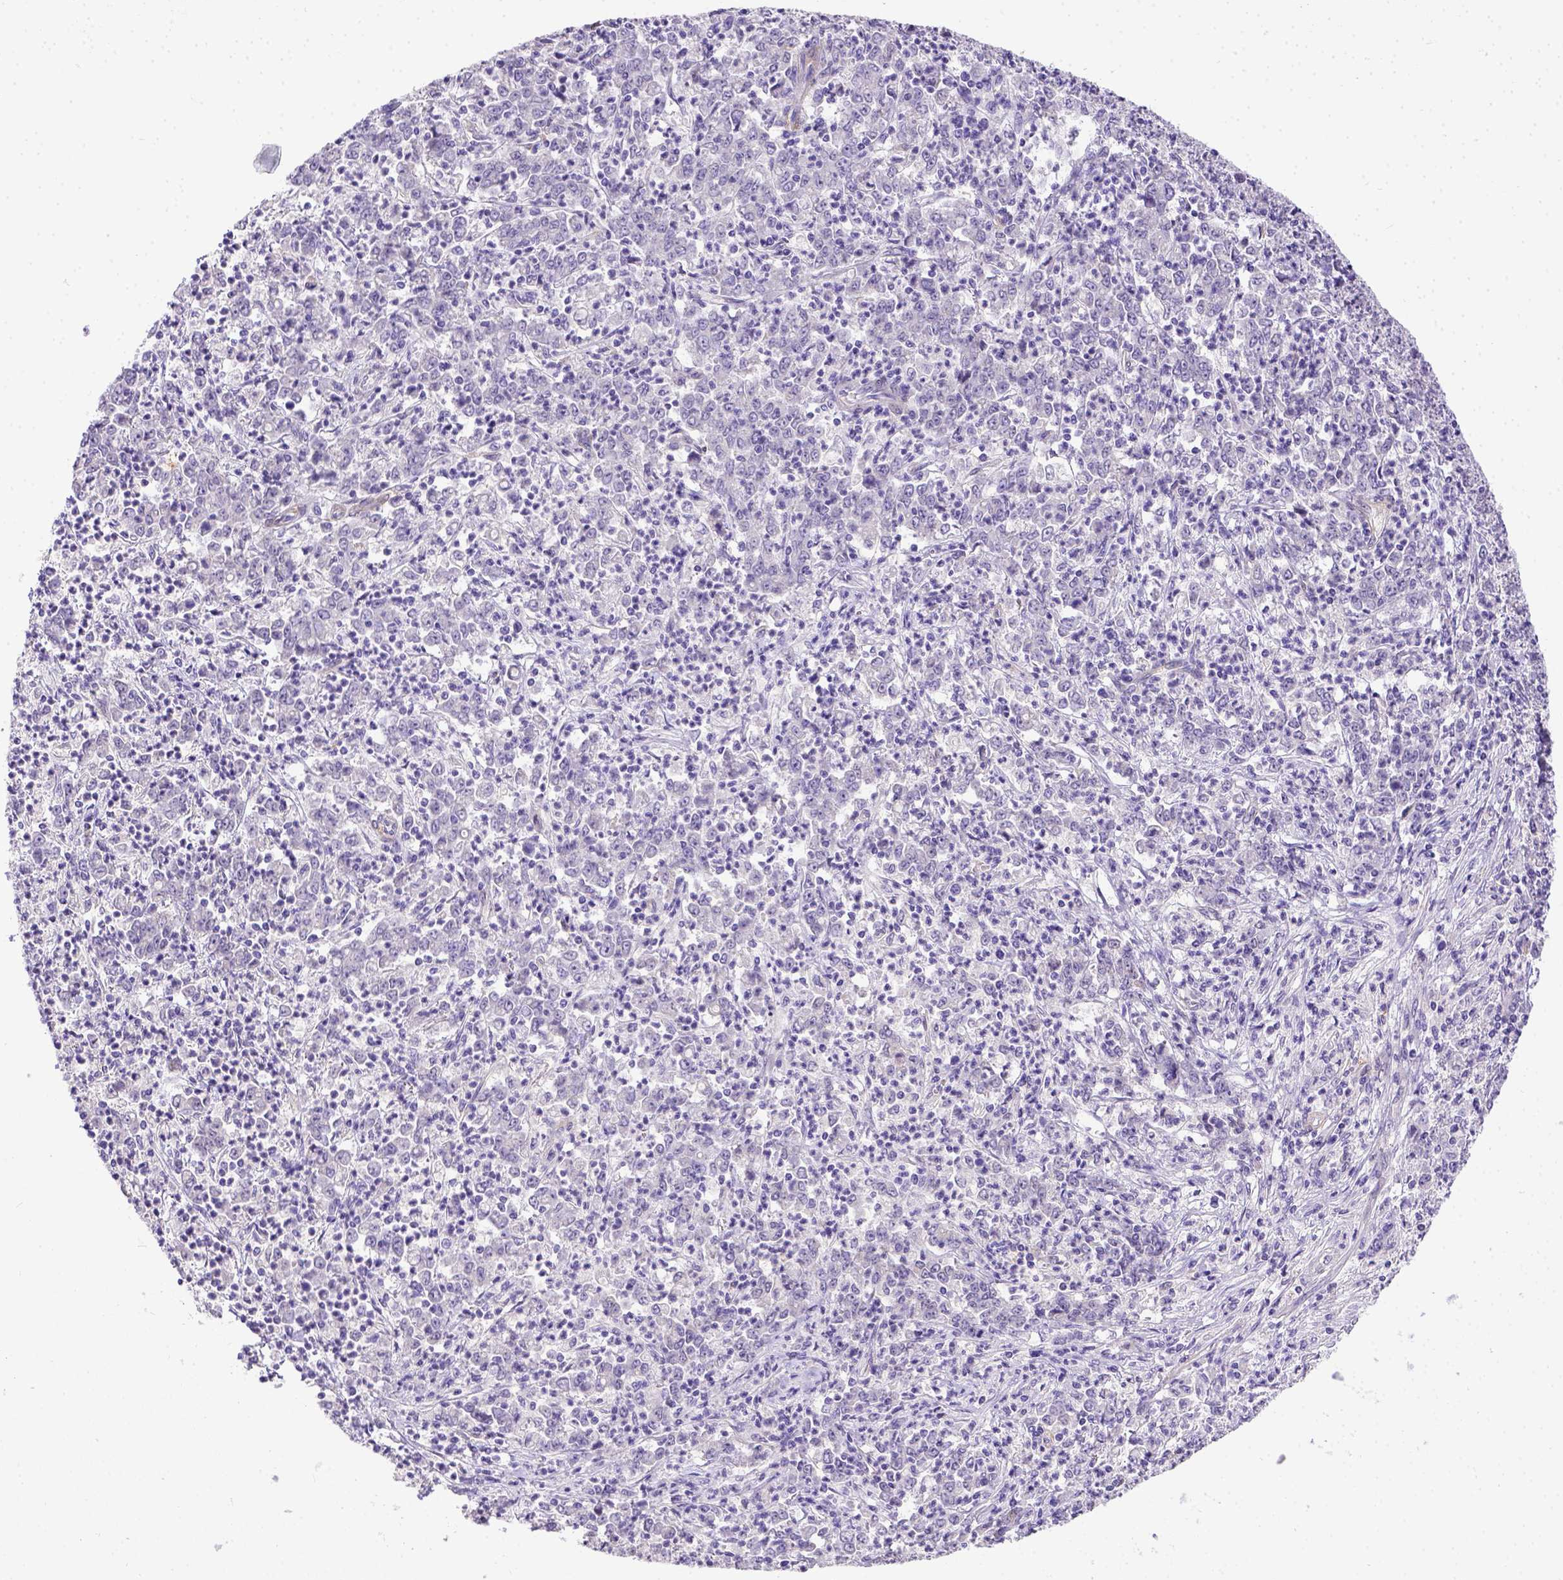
{"staining": {"intensity": "negative", "quantity": "none", "location": "none"}, "tissue": "stomach cancer", "cell_type": "Tumor cells", "image_type": "cancer", "snomed": [{"axis": "morphology", "description": "Adenocarcinoma, NOS"}, {"axis": "topography", "description": "Stomach, lower"}], "caption": "Image shows no significant protein positivity in tumor cells of adenocarcinoma (stomach).", "gene": "BTN1A1", "patient": {"sex": "female", "age": 71}}